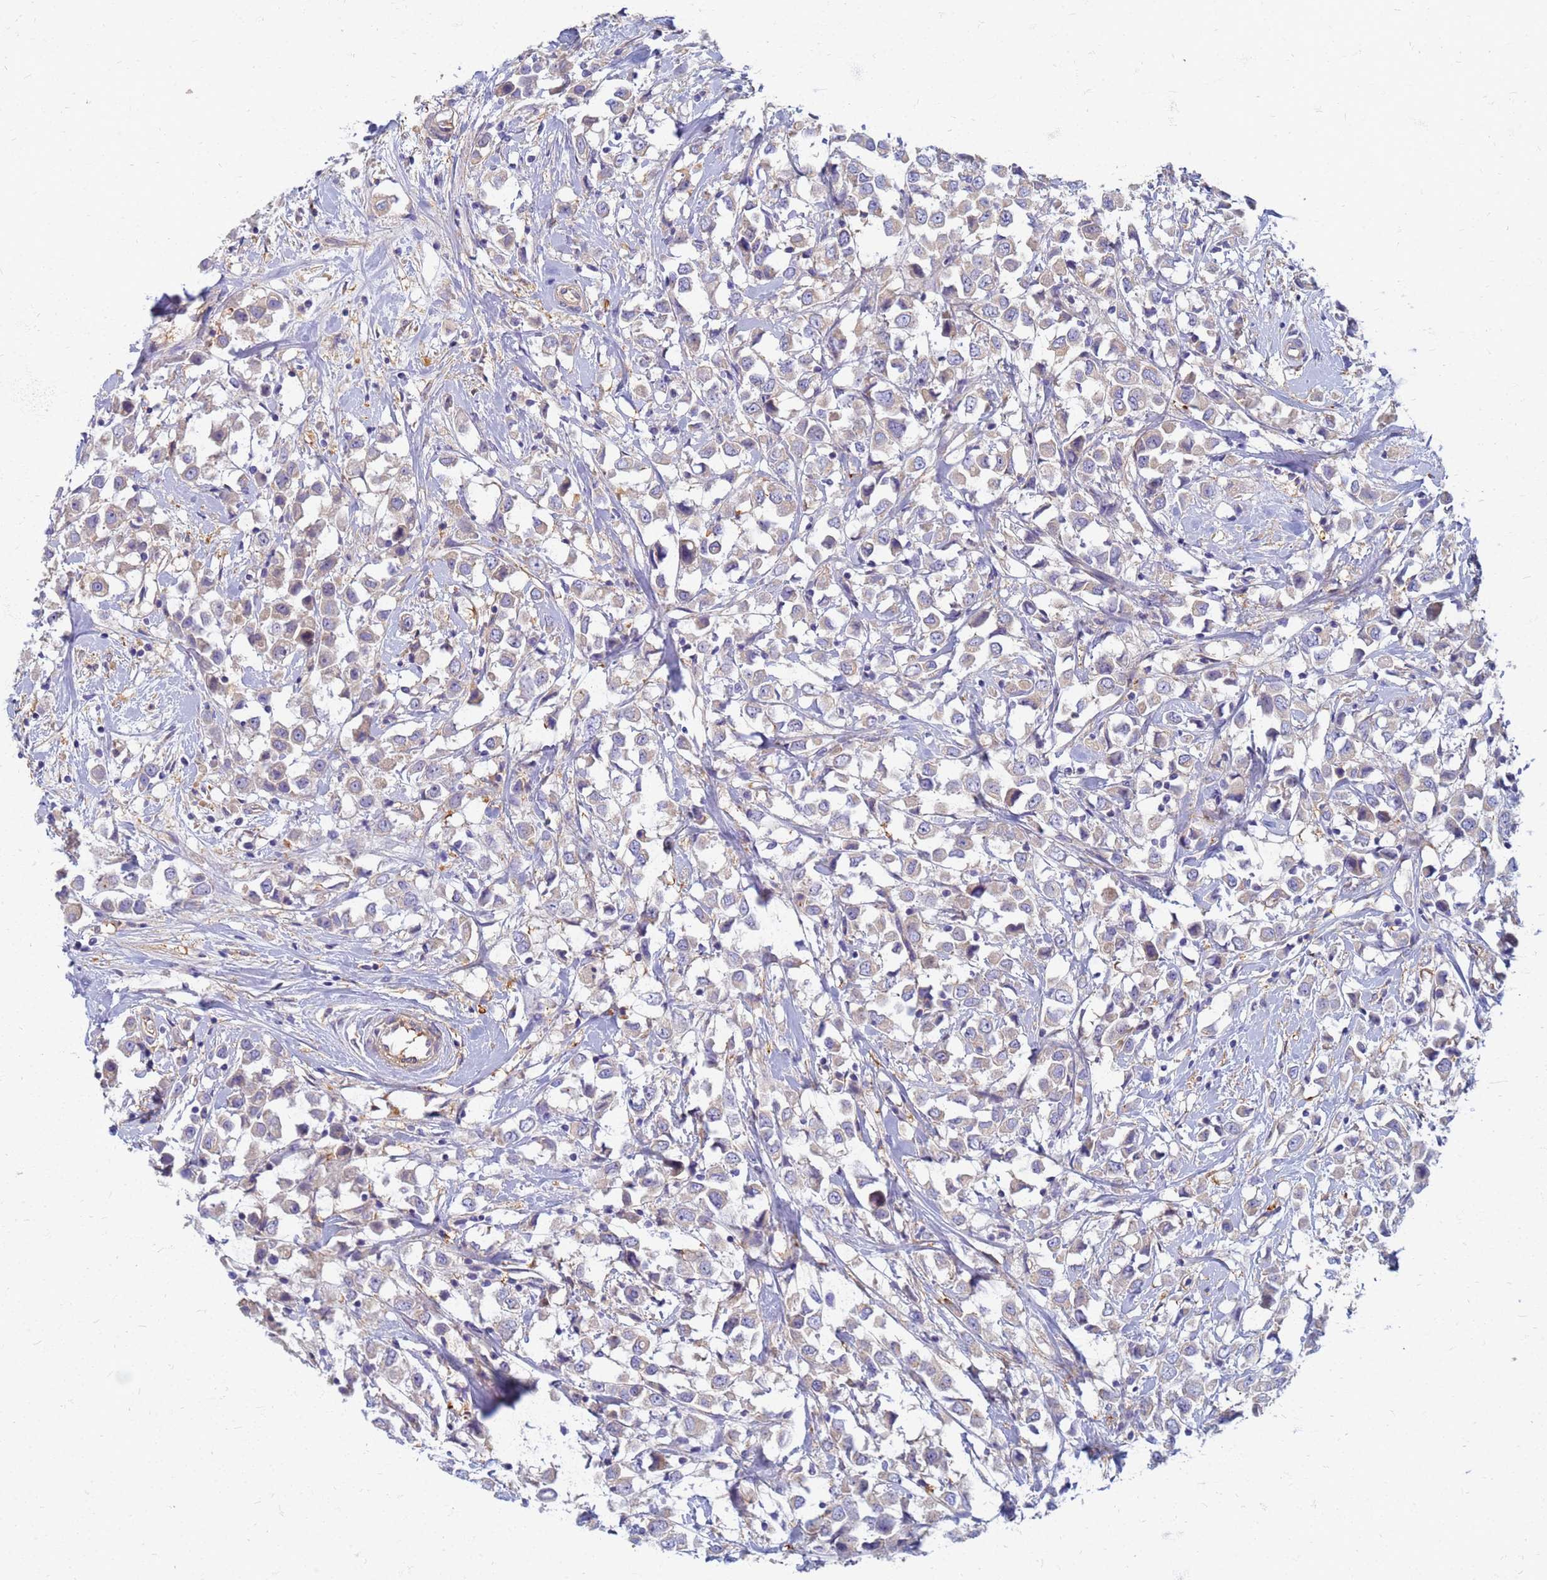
{"staining": {"intensity": "negative", "quantity": "none", "location": "none"}, "tissue": "breast cancer", "cell_type": "Tumor cells", "image_type": "cancer", "snomed": [{"axis": "morphology", "description": "Duct carcinoma"}, {"axis": "topography", "description": "Breast"}], "caption": "Protein analysis of breast infiltrating ductal carcinoma shows no significant staining in tumor cells.", "gene": "EEA1", "patient": {"sex": "female", "age": 61}}